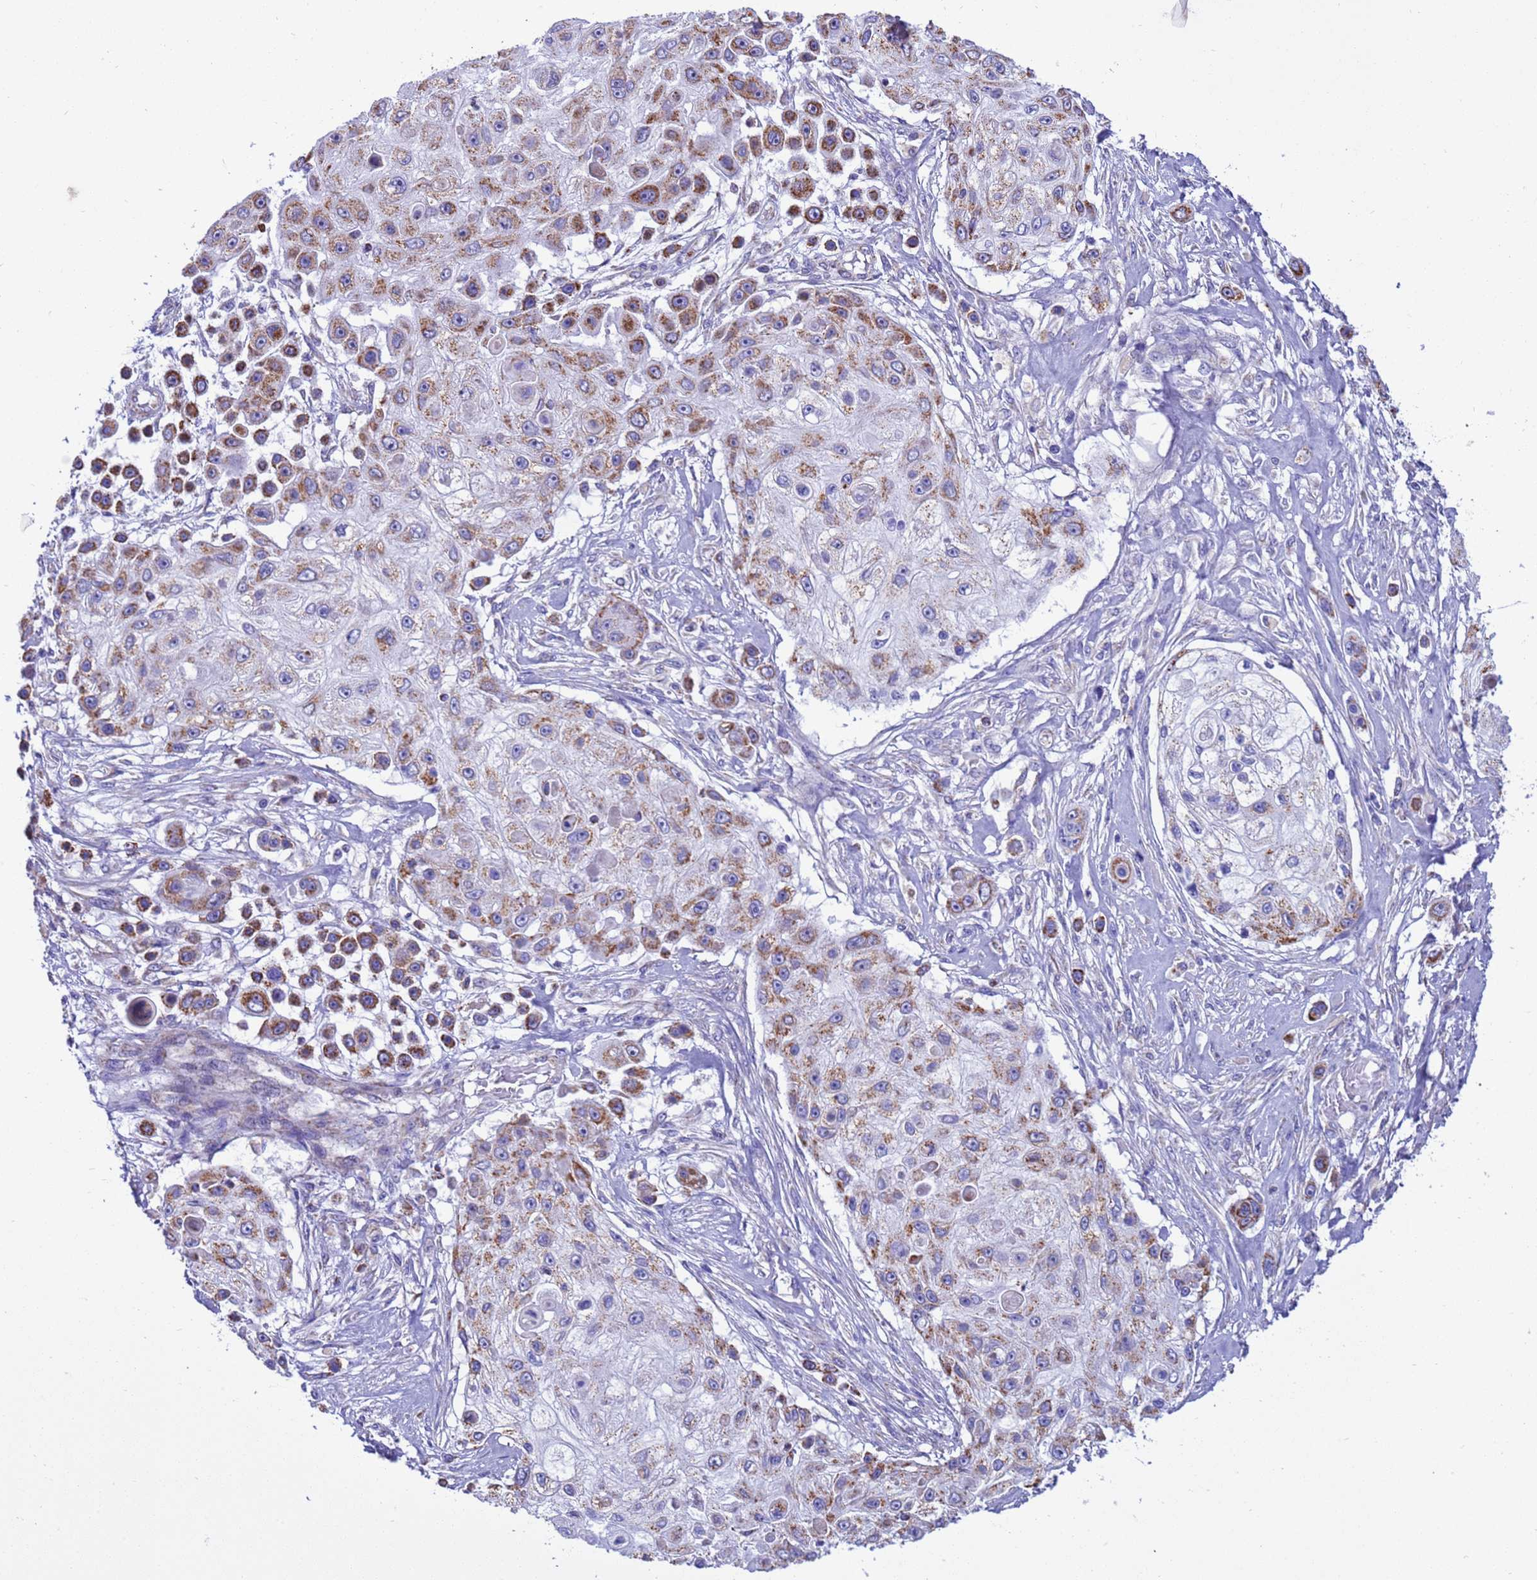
{"staining": {"intensity": "strong", "quantity": ">75%", "location": "cytoplasmic/membranous"}, "tissue": "skin cancer", "cell_type": "Tumor cells", "image_type": "cancer", "snomed": [{"axis": "morphology", "description": "Squamous cell carcinoma, NOS"}, {"axis": "topography", "description": "Skin"}], "caption": "Immunohistochemistry (IHC) micrograph of neoplastic tissue: skin cancer stained using immunohistochemistry (IHC) displays high levels of strong protein expression localized specifically in the cytoplasmic/membranous of tumor cells, appearing as a cytoplasmic/membranous brown color.", "gene": "RNF165", "patient": {"sex": "male", "age": 67}}